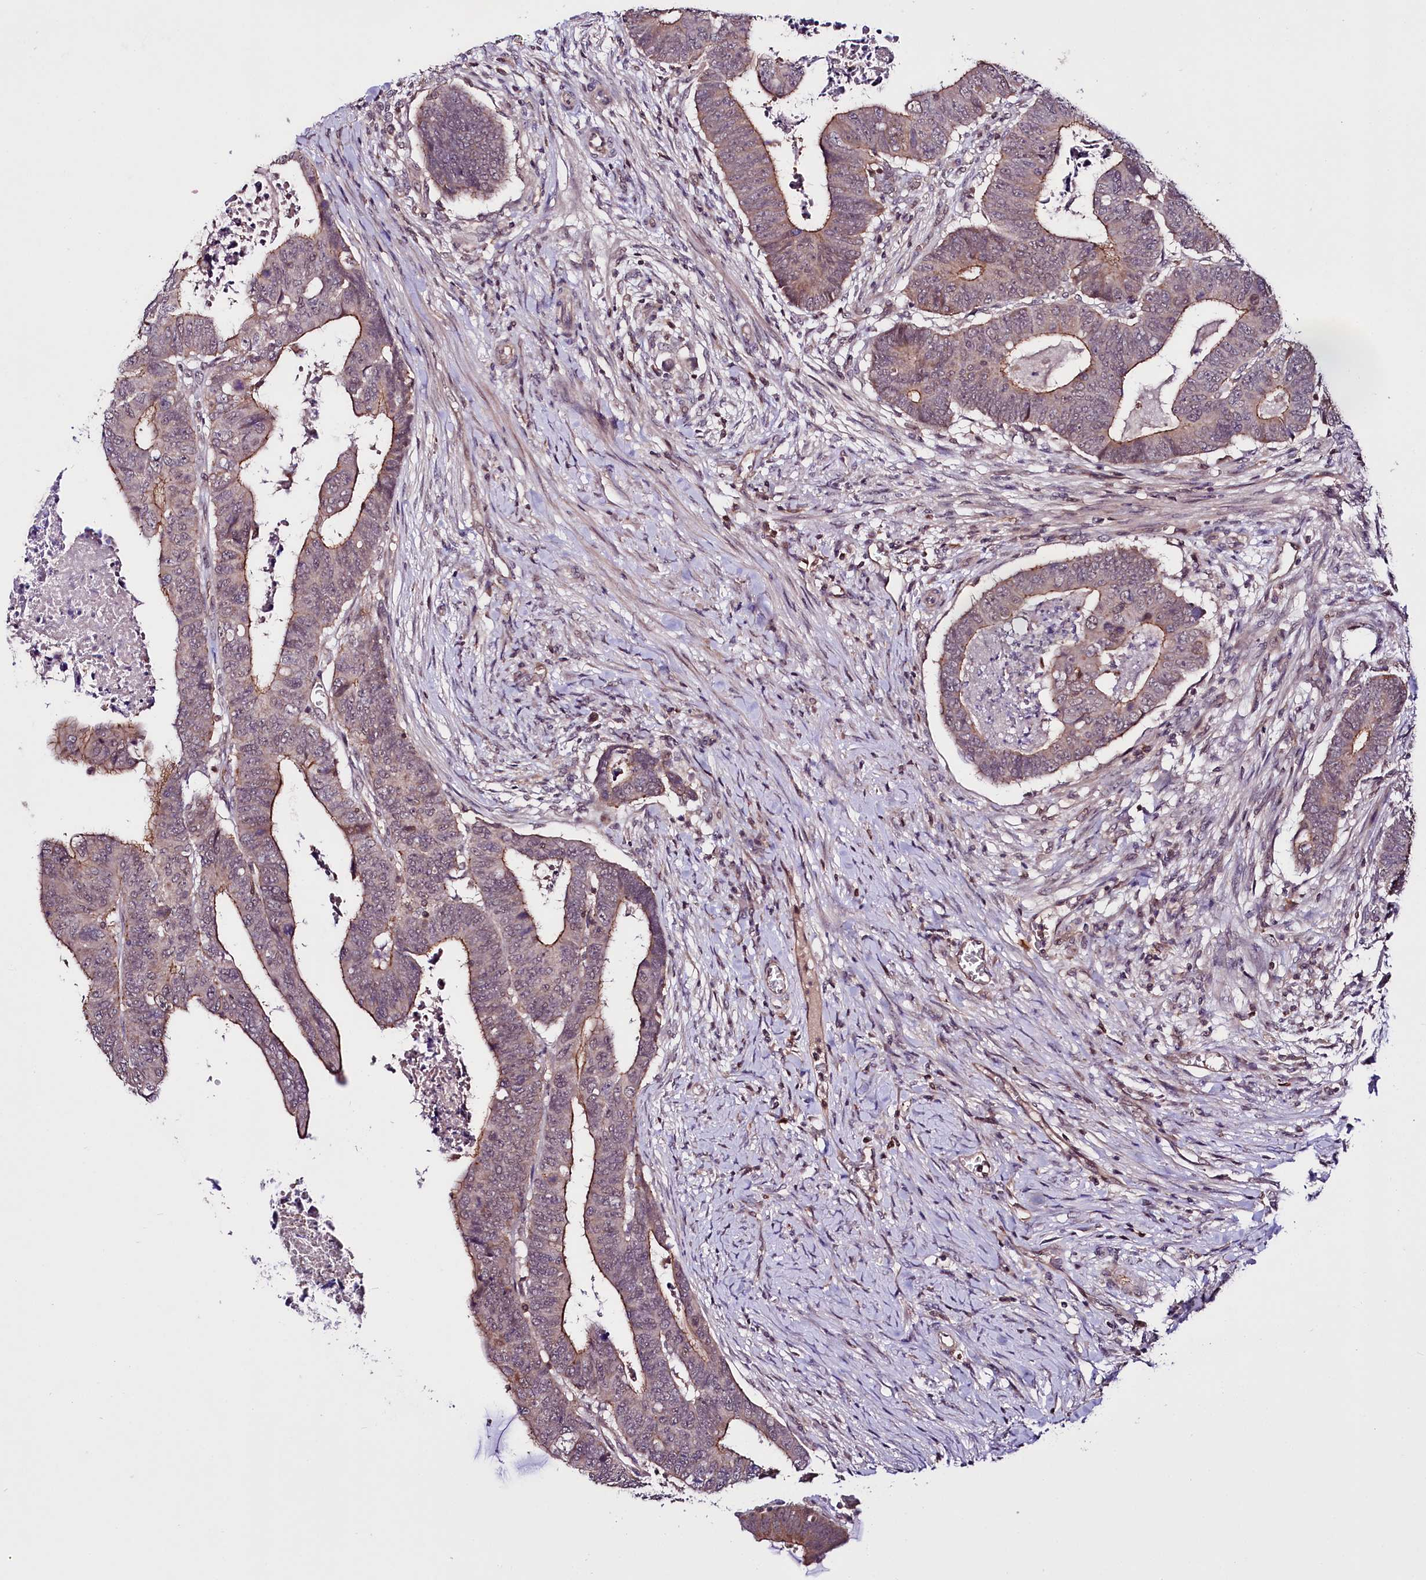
{"staining": {"intensity": "moderate", "quantity": ">75%", "location": "cytoplasmic/membranous"}, "tissue": "colorectal cancer", "cell_type": "Tumor cells", "image_type": "cancer", "snomed": [{"axis": "morphology", "description": "Normal tissue, NOS"}, {"axis": "morphology", "description": "Adenocarcinoma, NOS"}, {"axis": "topography", "description": "Rectum"}], "caption": "A histopathology image showing moderate cytoplasmic/membranous positivity in about >75% of tumor cells in colorectal cancer, as visualized by brown immunohistochemical staining.", "gene": "TAFAZZIN", "patient": {"sex": "female", "age": 65}}